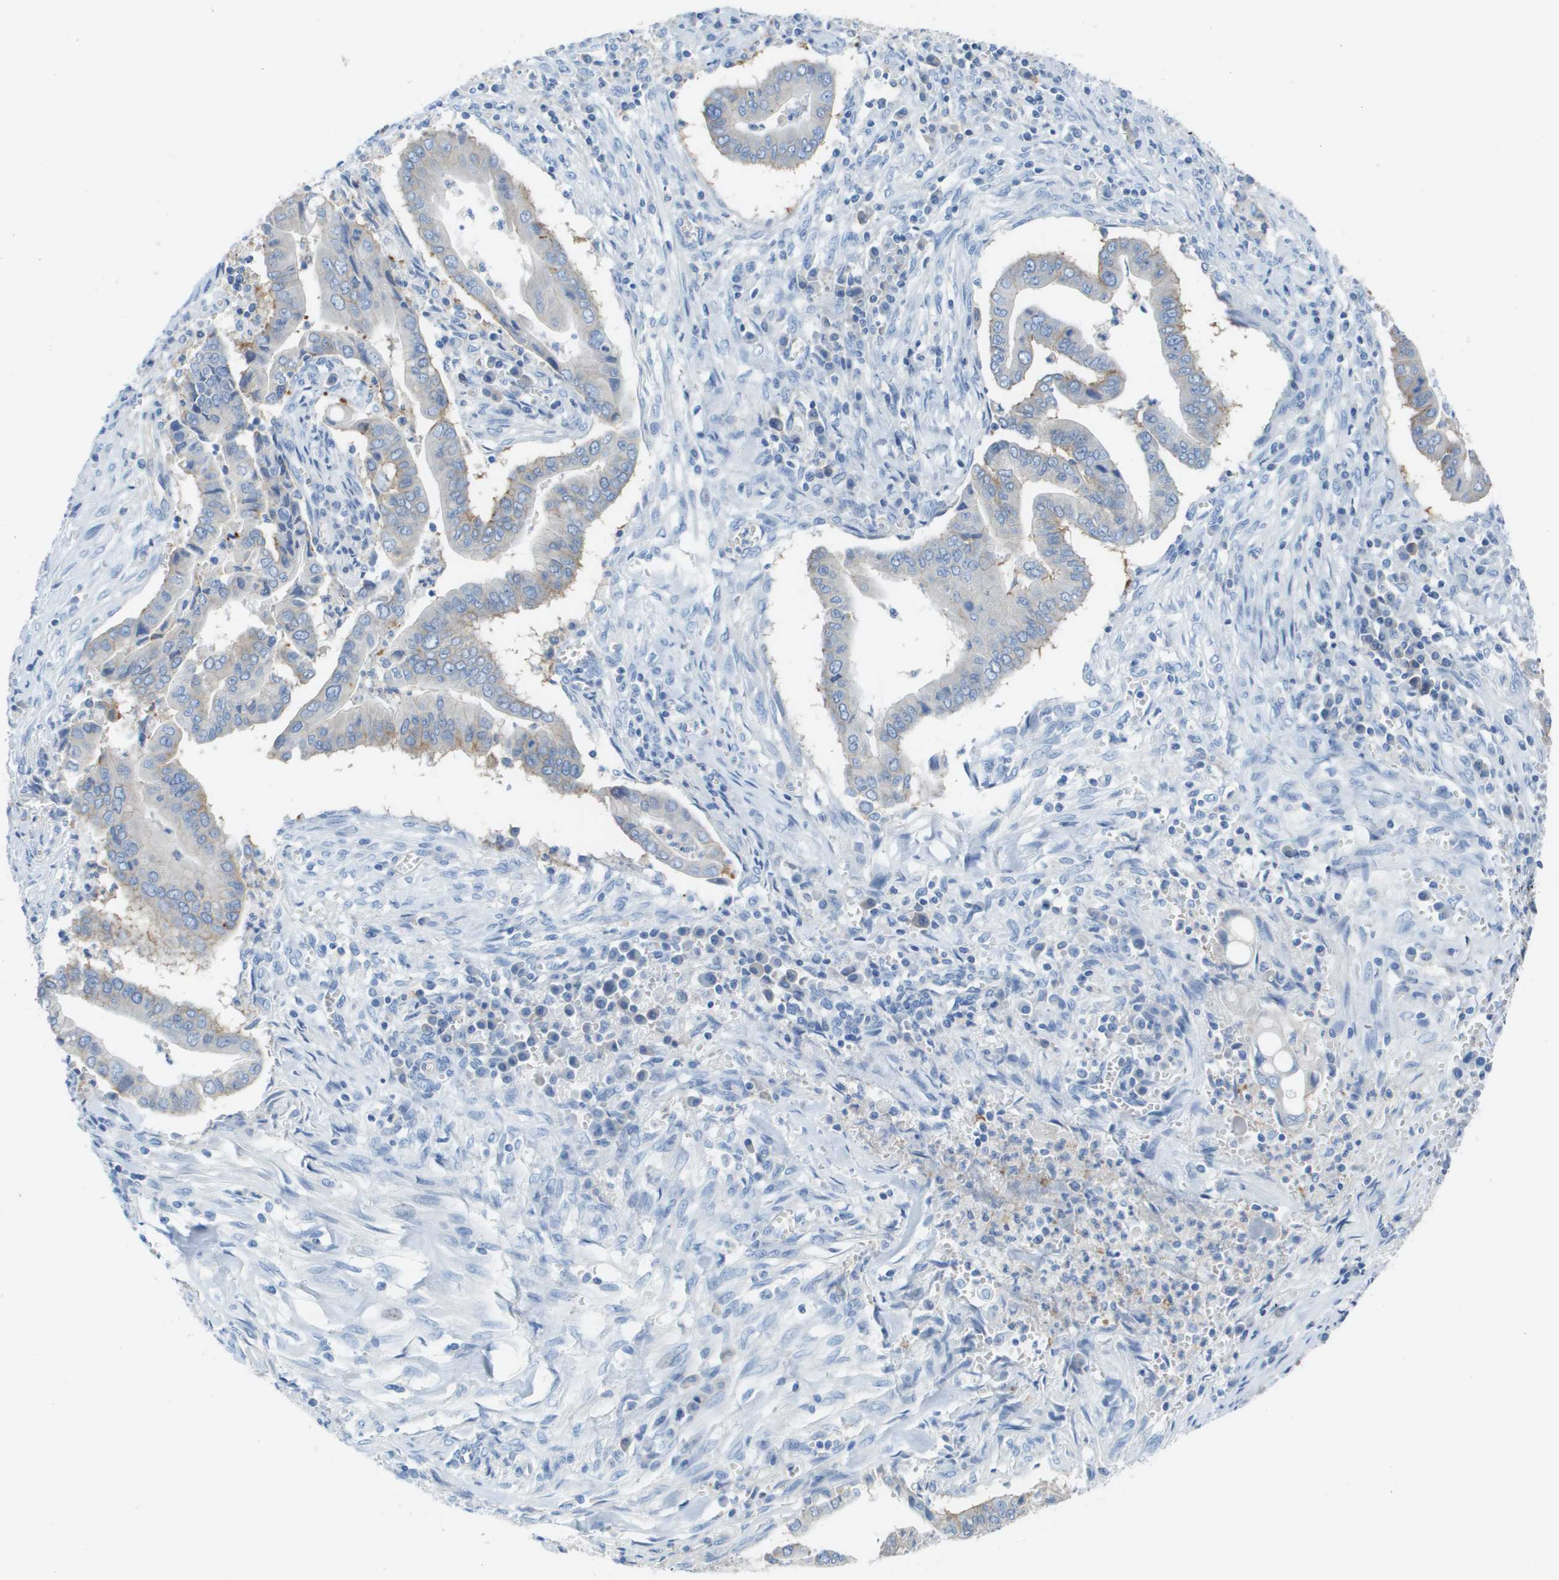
{"staining": {"intensity": "weak", "quantity": "<25%", "location": "cytoplasmic/membranous"}, "tissue": "cervical cancer", "cell_type": "Tumor cells", "image_type": "cancer", "snomed": [{"axis": "morphology", "description": "Adenocarcinoma, NOS"}, {"axis": "topography", "description": "Cervix"}], "caption": "DAB immunohistochemical staining of adenocarcinoma (cervical) displays no significant positivity in tumor cells. The staining was performed using DAB to visualize the protein expression in brown, while the nuclei were stained in blue with hematoxylin (Magnification: 20x).", "gene": "CD46", "patient": {"sex": "female", "age": 44}}